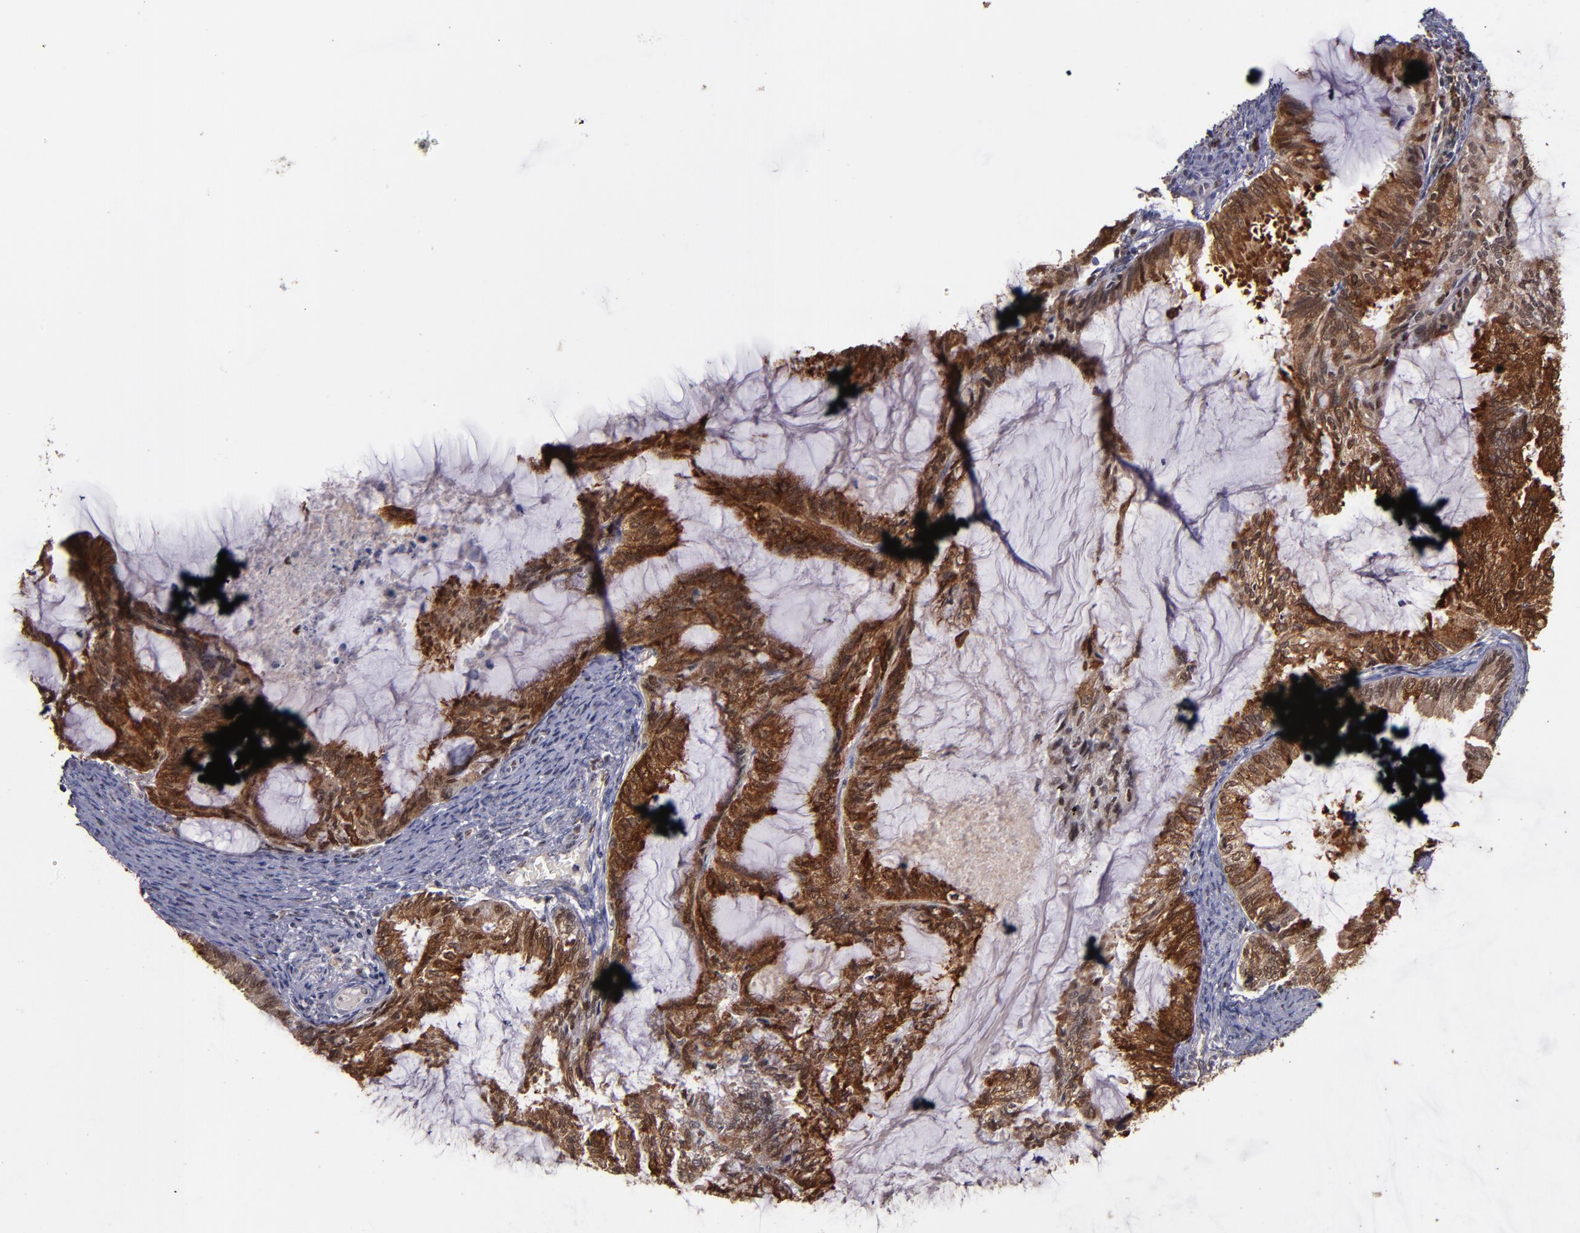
{"staining": {"intensity": "strong", "quantity": ">75%", "location": "cytoplasmic/membranous,nuclear"}, "tissue": "endometrial cancer", "cell_type": "Tumor cells", "image_type": "cancer", "snomed": [{"axis": "morphology", "description": "Adenocarcinoma, NOS"}, {"axis": "topography", "description": "Endometrium"}], "caption": "Protein expression analysis of human endometrial cancer reveals strong cytoplasmic/membranous and nuclear expression in approximately >75% of tumor cells. (Stains: DAB (3,3'-diaminobenzidine) in brown, nuclei in blue, Microscopy: brightfield microscopy at high magnification).", "gene": "CHEK2", "patient": {"sex": "female", "age": 86}}